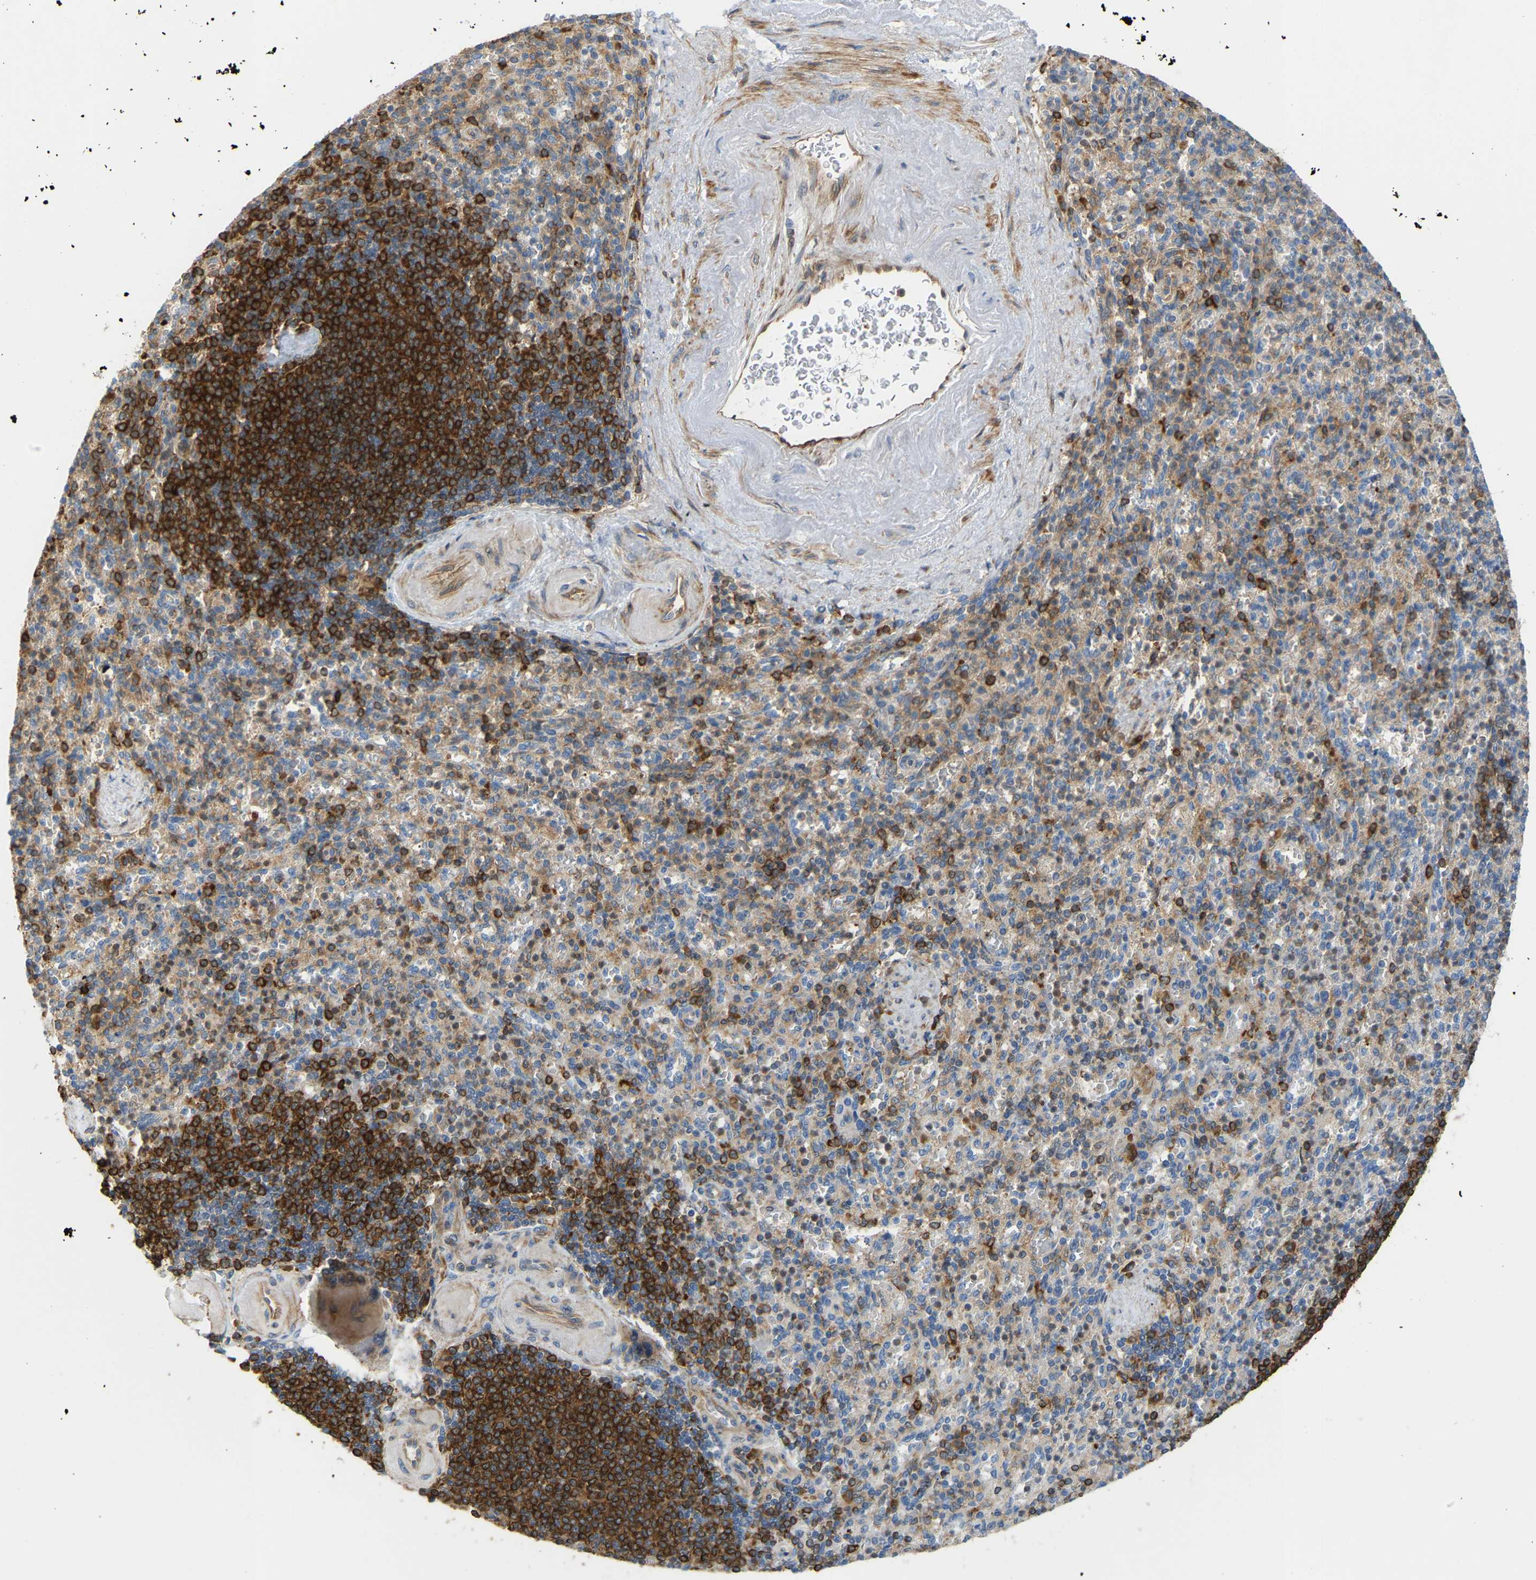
{"staining": {"intensity": "moderate", "quantity": "25%-75%", "location": "cytoplasmic/membranous"}, "tissue": "spleen", "cell_type": "Cells in red pulp", "image_type": "normal", "snomed": [{"axis": "morphology", "description": "Normal tissue, NOS"}, {"axis": "topography", "description": "Spleen"}], "caption": "Benign spleen exhibits moderate cytoplasmic/membranous expression in about 25%-75% of cells in red pulp Immunohistochemistry (ihc) stains the protein in brown and the nuclei are stained blue..", "gene": "PLCG2", "patient": {"sex": "female", "age": 74}}